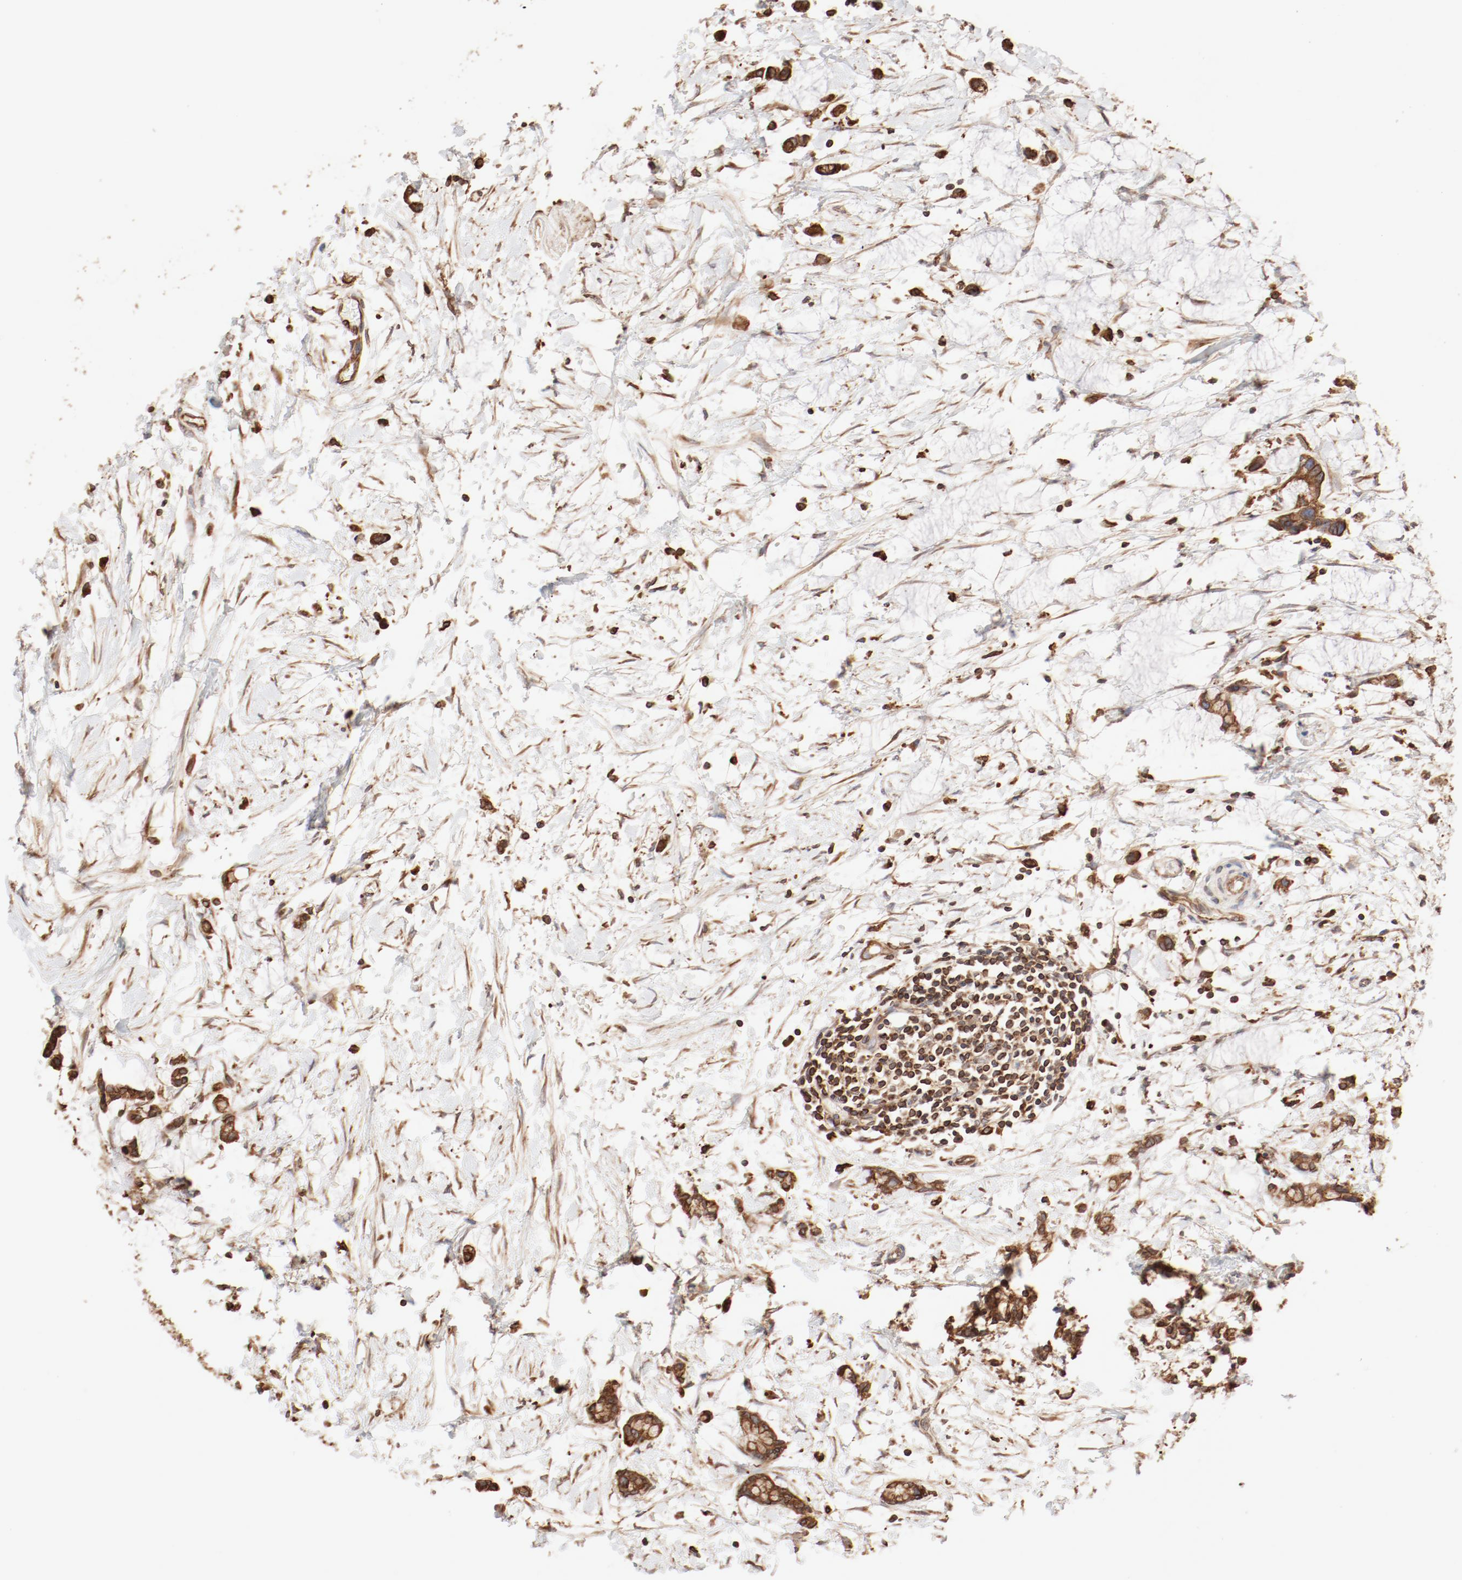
{"staining": {"intensity": "strong", "quantity": ">75%", "location": "cytoplasmic/membranous"}, "tissue": "colorectal cancer", "cell_type": "Tumor cells", "image_type": "cancer", "snomed": [{"axis": "morphology", "description": "Normal tissue, NOS"}, {"axis": "morphology", "description": "Adenocarcinoma, NOS"}, {"axis": "topography", "description": "Colon"}, {"axis": "topography", "description": "Peripheral nerve tissue"}], "caption": "Colorectal adenocarcinoma was stained to show a protein in brown. There is high levels of strong cytoplasmic/membranous expression in approximately >75% of tumor cells.", "gene": "BCAP31", "patient": {"sex": "male", "age": 14}}